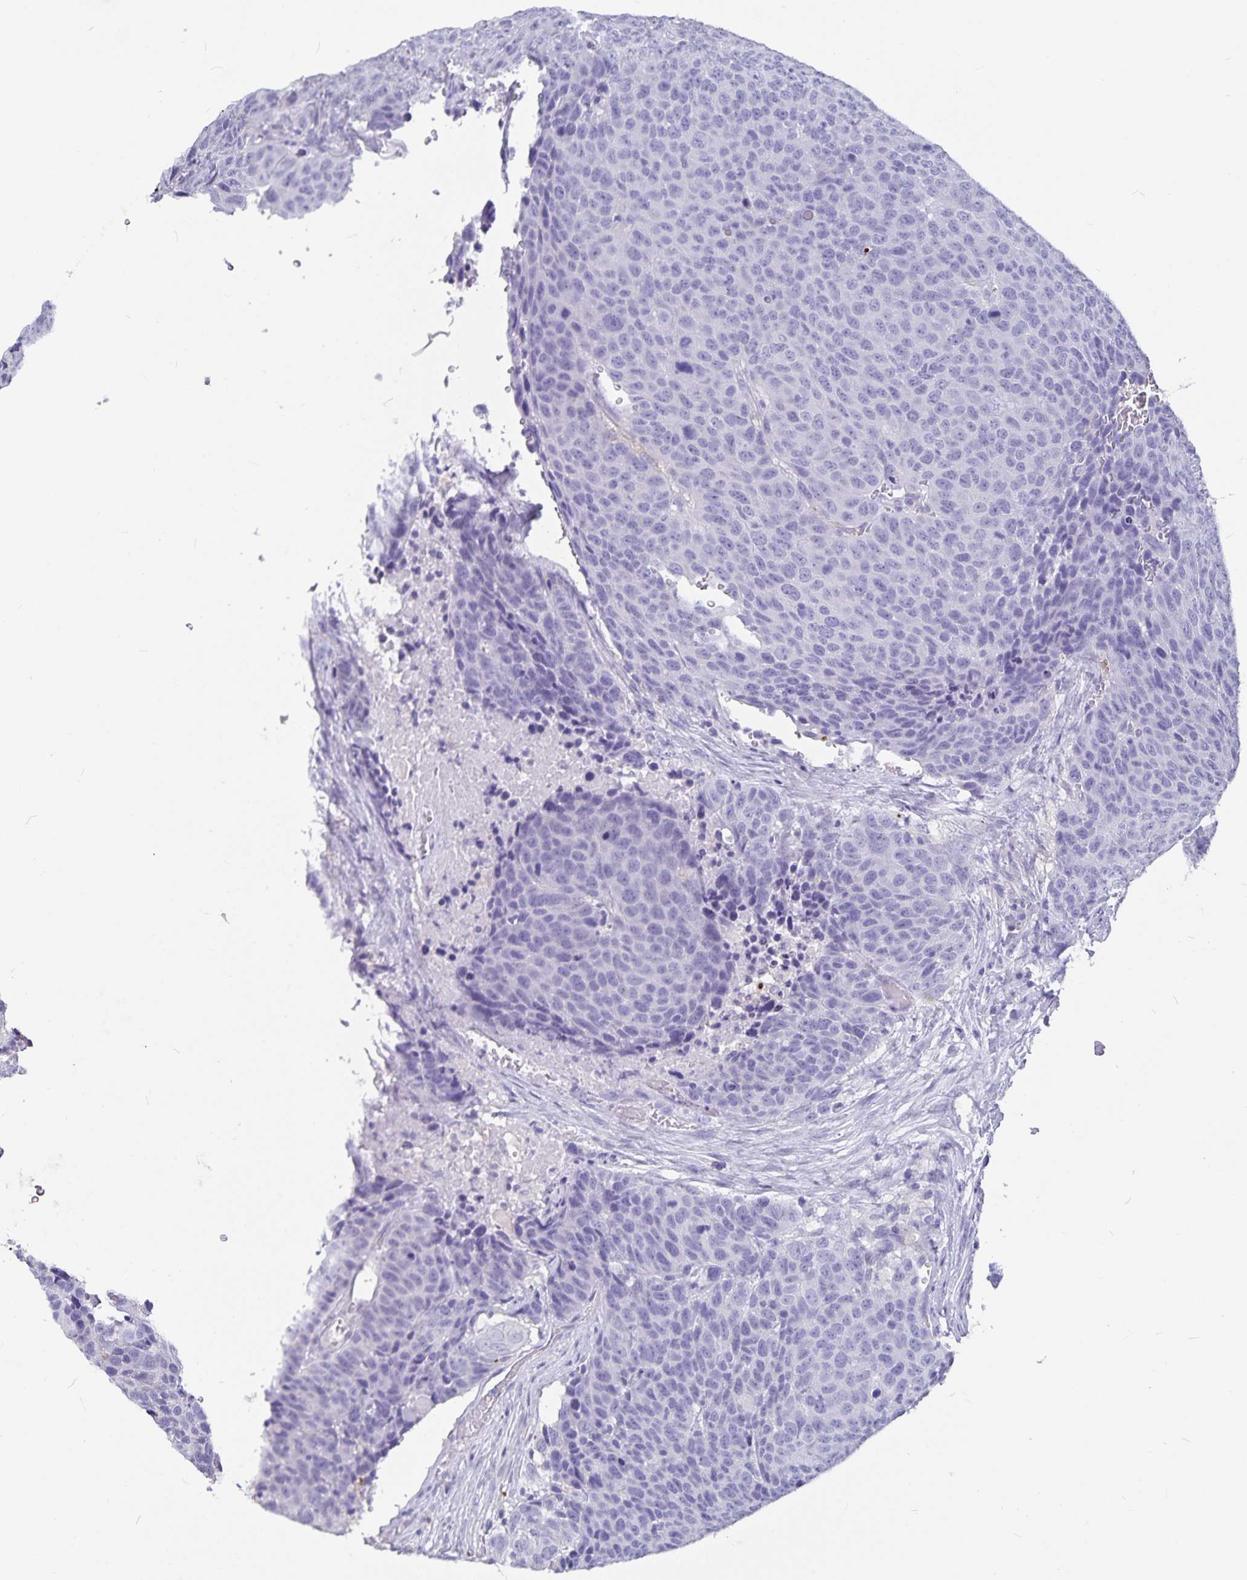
{"staining": {"intensity": "negative", "quantity": "none", "location": "none"}, "tissue": "head and neck cancer", "cell_type": "Tumor cells", "image_type": "cancer", "snomed": [{"axis": "morphology", "description": "Squamous cell carcinoma, NOS"}, {"axis": "topography", "description": "Head-Neck"}], "caption": "Image shows no significant protein staining in tumor cells of head and neck cancer. (Stains: DAB (3,3'-diaminobenzidine) immunohistochemistry (IHC) with hematoxylin counter stain, Microscopy: brightfield microscopy at high magnification).", "gene": "PLAC1", "patient": {"sex": "male", "age": 66}}